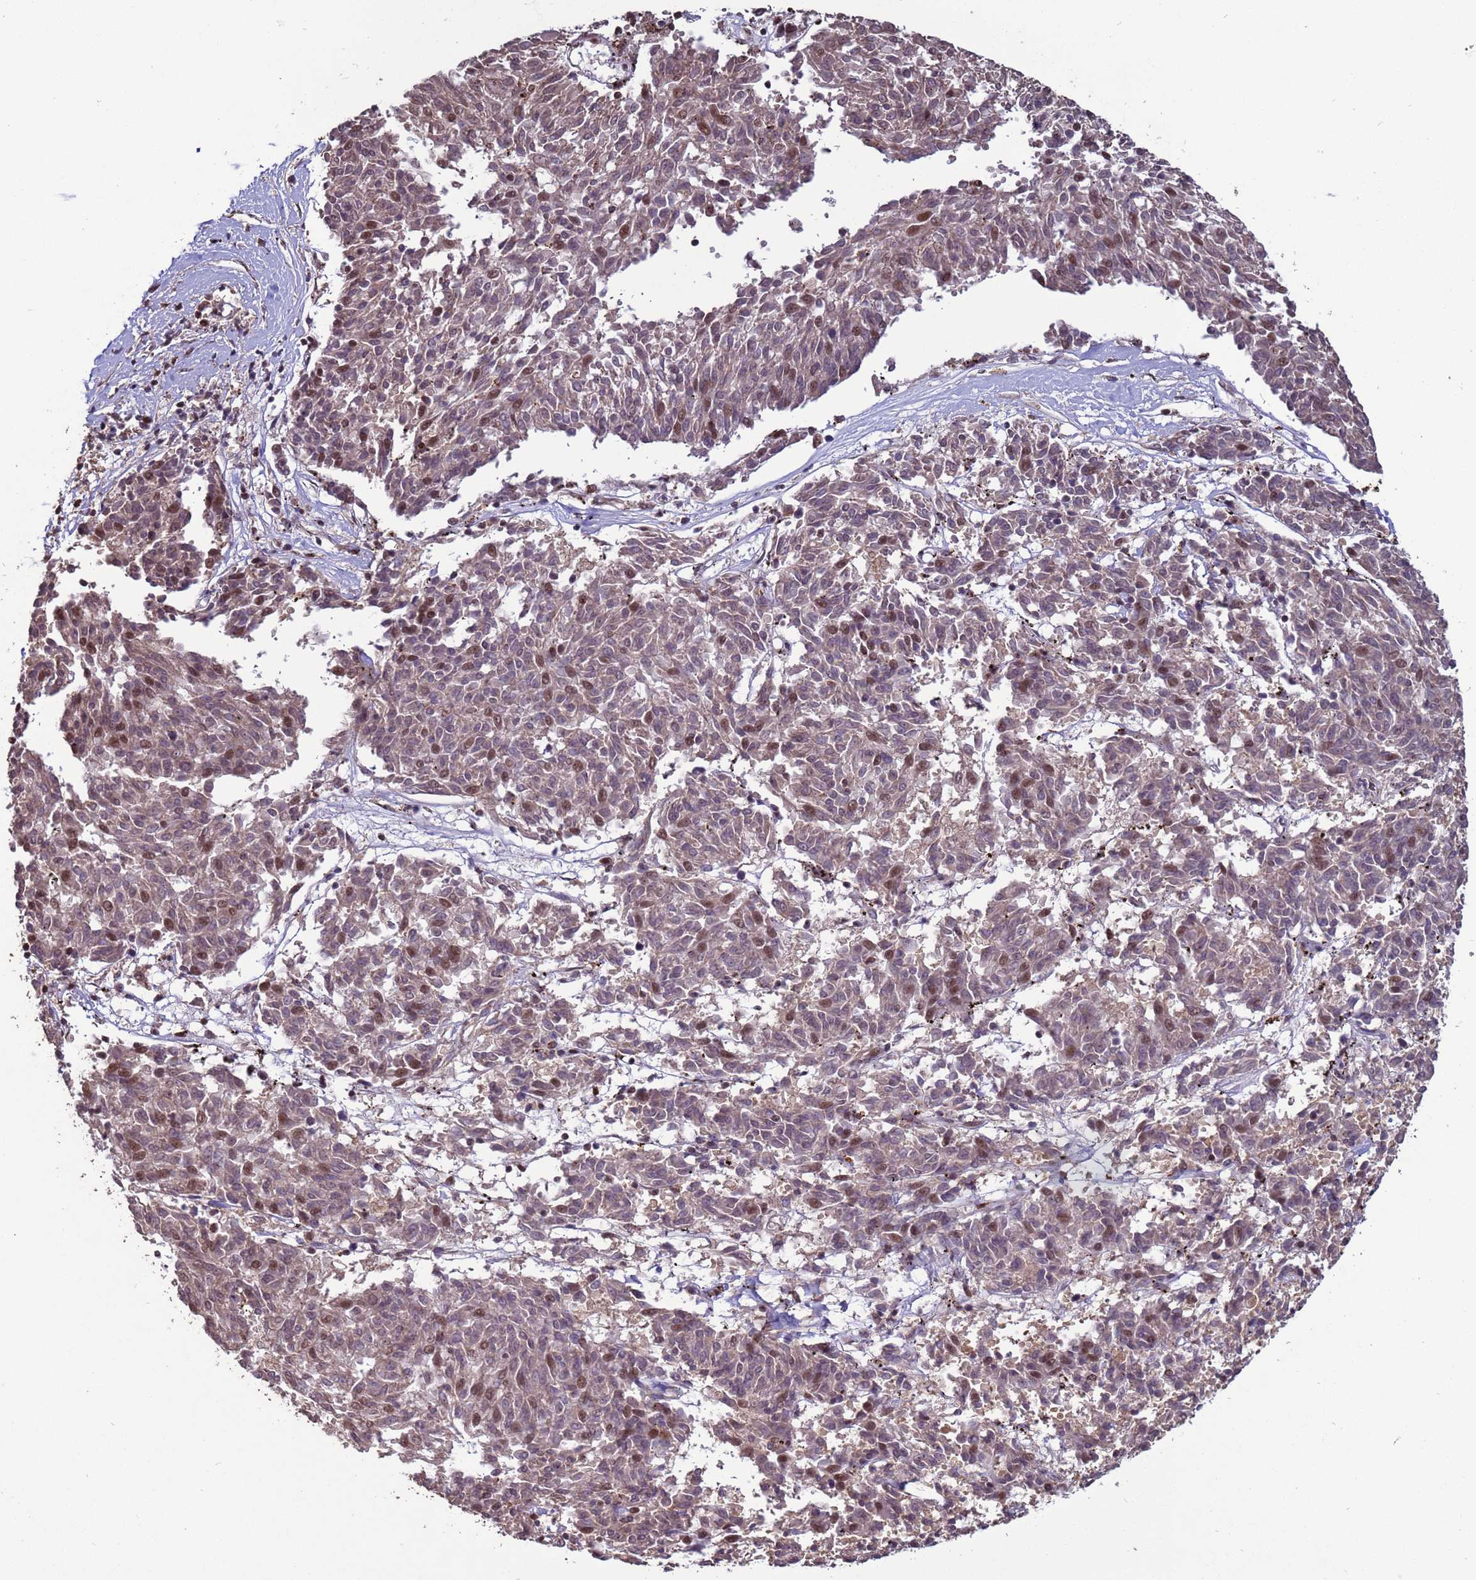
{"staining": {"intensity": "moderate", "quantity": "25%-75%", "location": "nuclear"}, "tissue": "melanoma", "cell_type": "Tumor cells", "image_type": "cancer", "snomed": [{"axis": "morphology", "description": "Malignant melanoma, NOS"}, {"axis": "topography", "description": "Skin"}], "caption": "A high-resolution micrograph shows IHC staining of malignant melanoma, which reveals moderate nuclear staining in approximately 25%-75% of tumor cells.", "gene": "HGH1", "patient": {"sex": "female", "age": 72}}